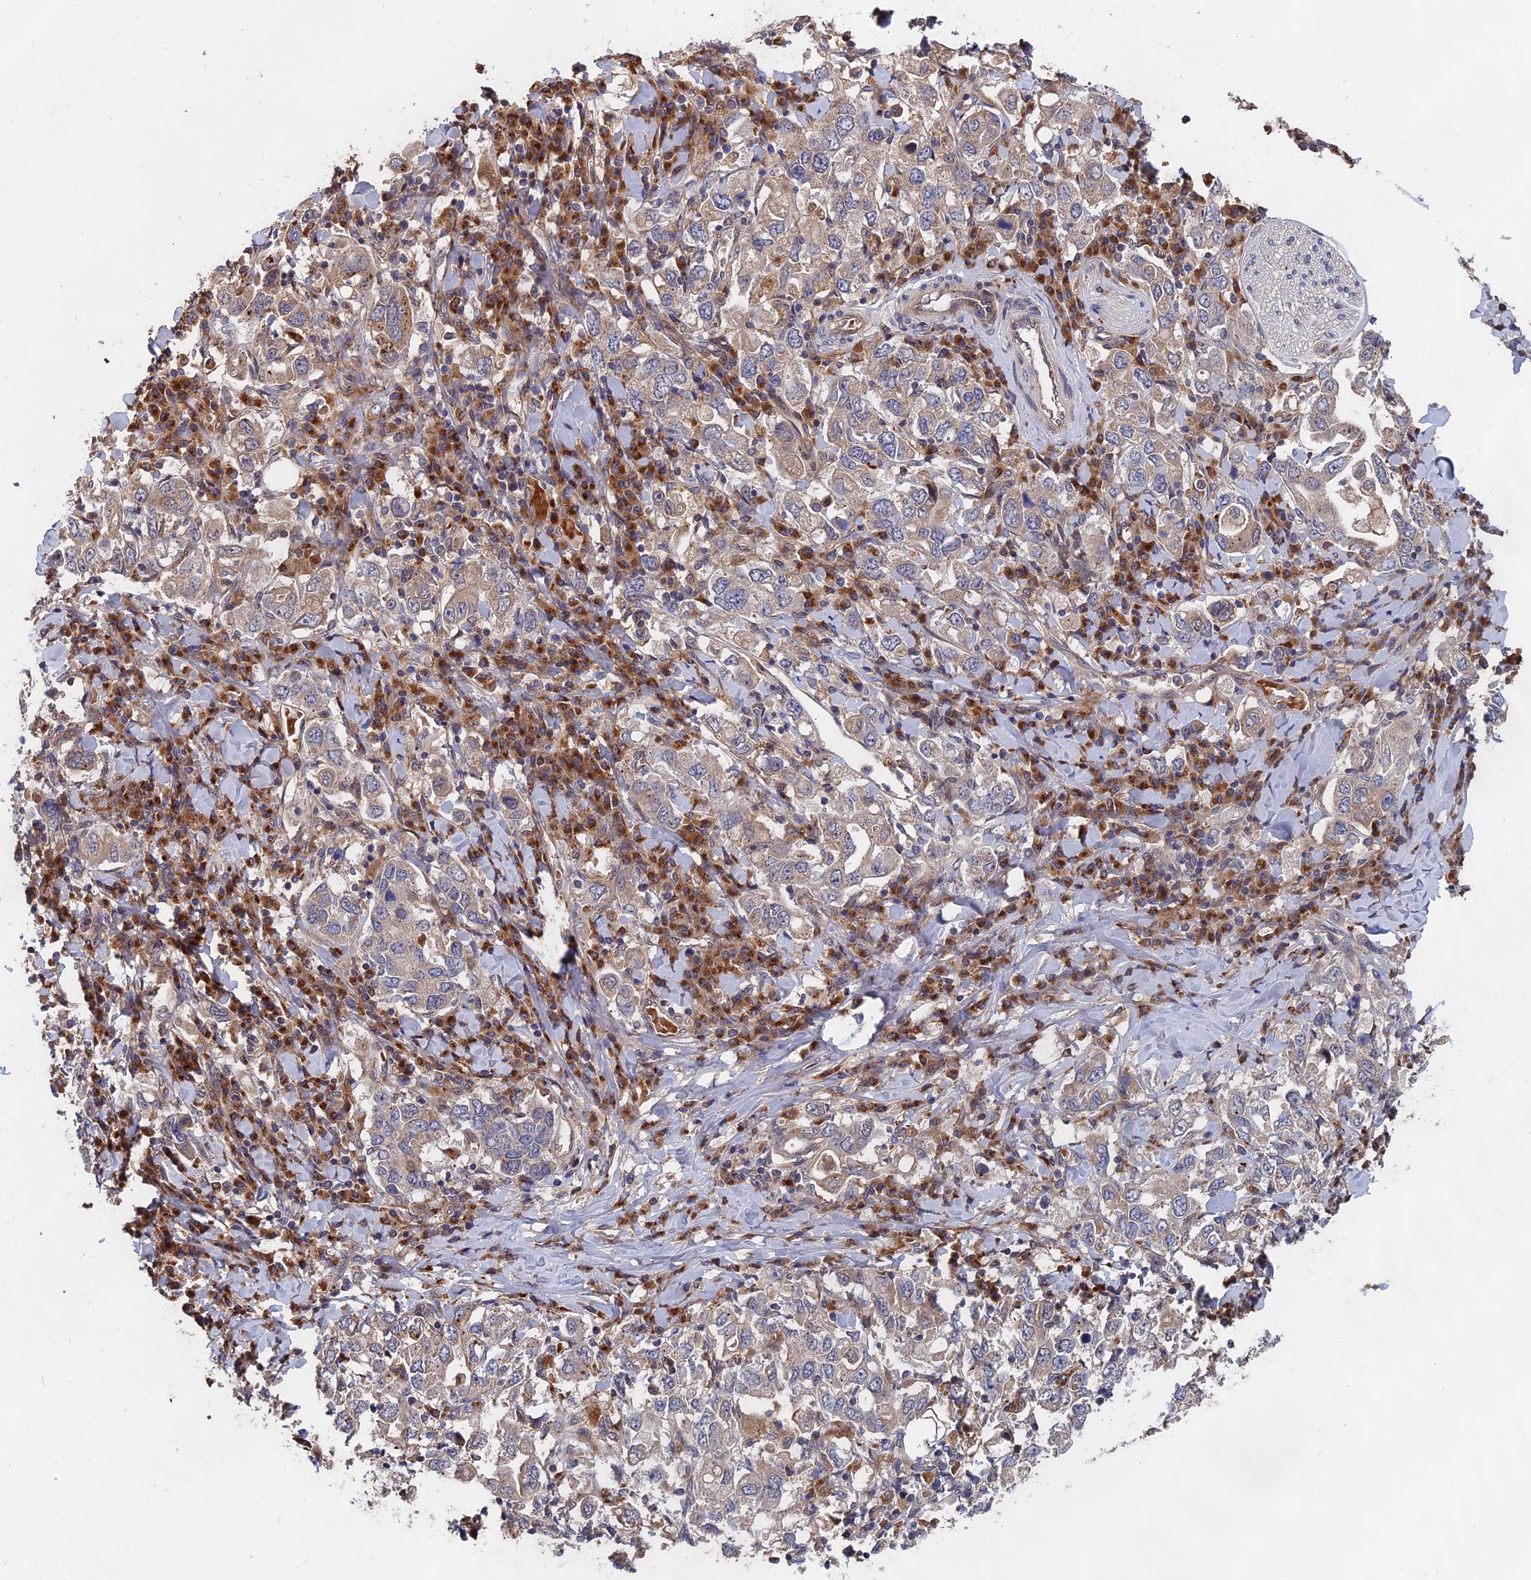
{"staining": {"intensity": "weak", "quantity": "25%-75%", "location": "cytoplasmic/membranous"}, "tissue": "stomach cancer", "cell_type": "Tumor cells", "image_type": "cancer", "snomed": [{"axis": "morphology", "description": "Adenocarcinoma, NOS"}, {"axis": "topography", "description": "Stomach, upper"}], "caption": "Adenocarcinoma (stomach) tissue reveals weak cytoplasmic/membranous staining in about 25%-75% of tumor cells (DAB IHC with brightfield microscopy, high magnification).", "gene": "TRAPPC2L", "patient": {"sex": "male", "age": 62}}